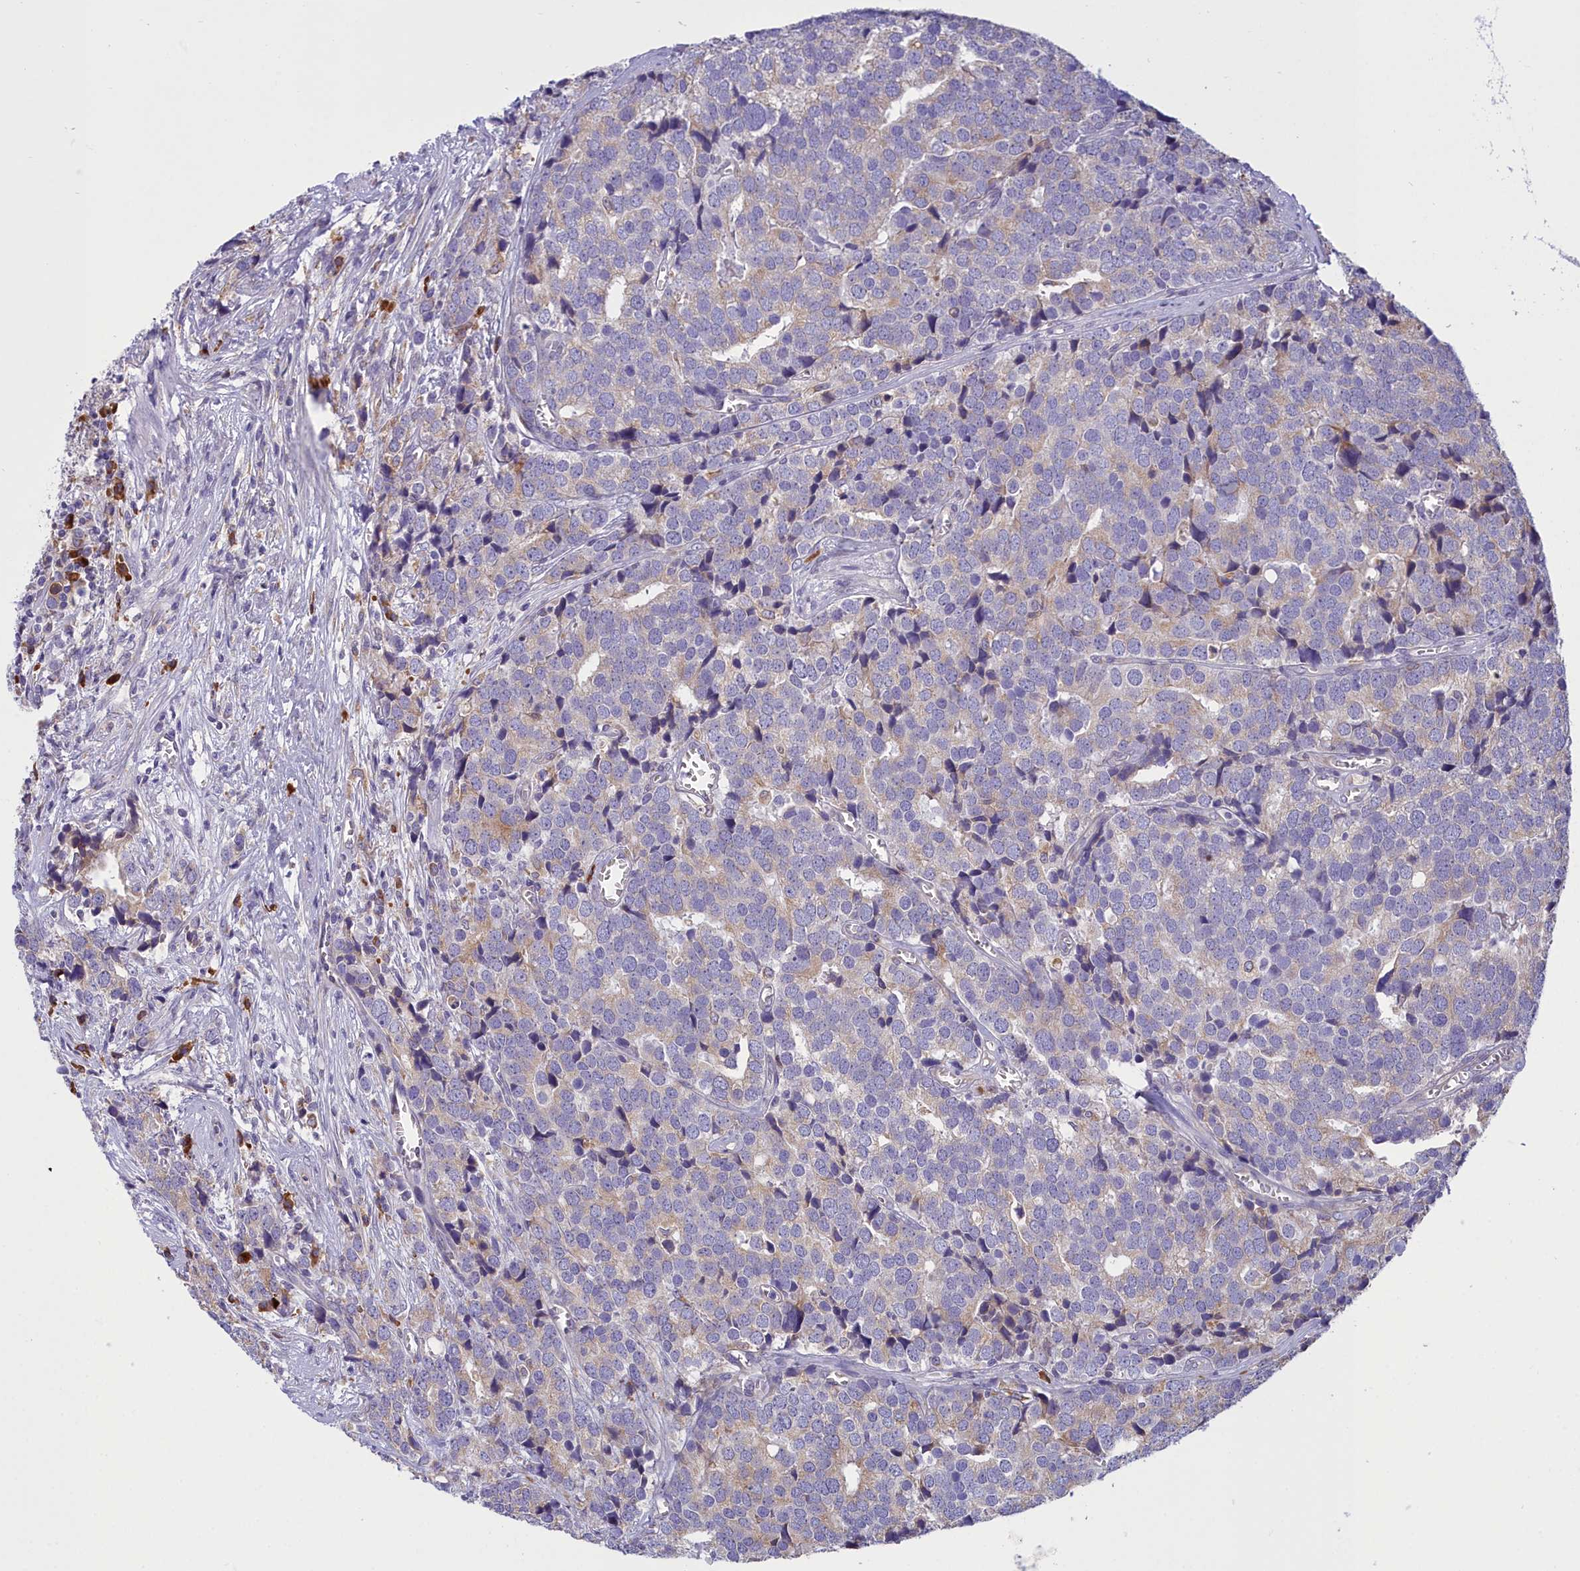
{"staining": {"intensity": "weak", "quantity": "<25%", "location": "cytoplasmic/membranous"}, "tissue": "prostate cancer", "cell_type": "Tumor cells", "image_type": "cancer", "snomed": [{"axis": "morphology", "description": "Adenocarcinoma, High grade"}, {"axis": "topography", "description": "Prostate"}], "caption": "This photomicrograph is of prostate cancer stained with immunohistochemistry to label a protein in brown with the nuclei are counter-stained blue. There is no expression in tumor cells. The staining is performed using DAB brown chromogen with nuclei counter-stained in using hematoxylin.", "gene": "HM13", "patient": {"sex": "male", "age": 71}}